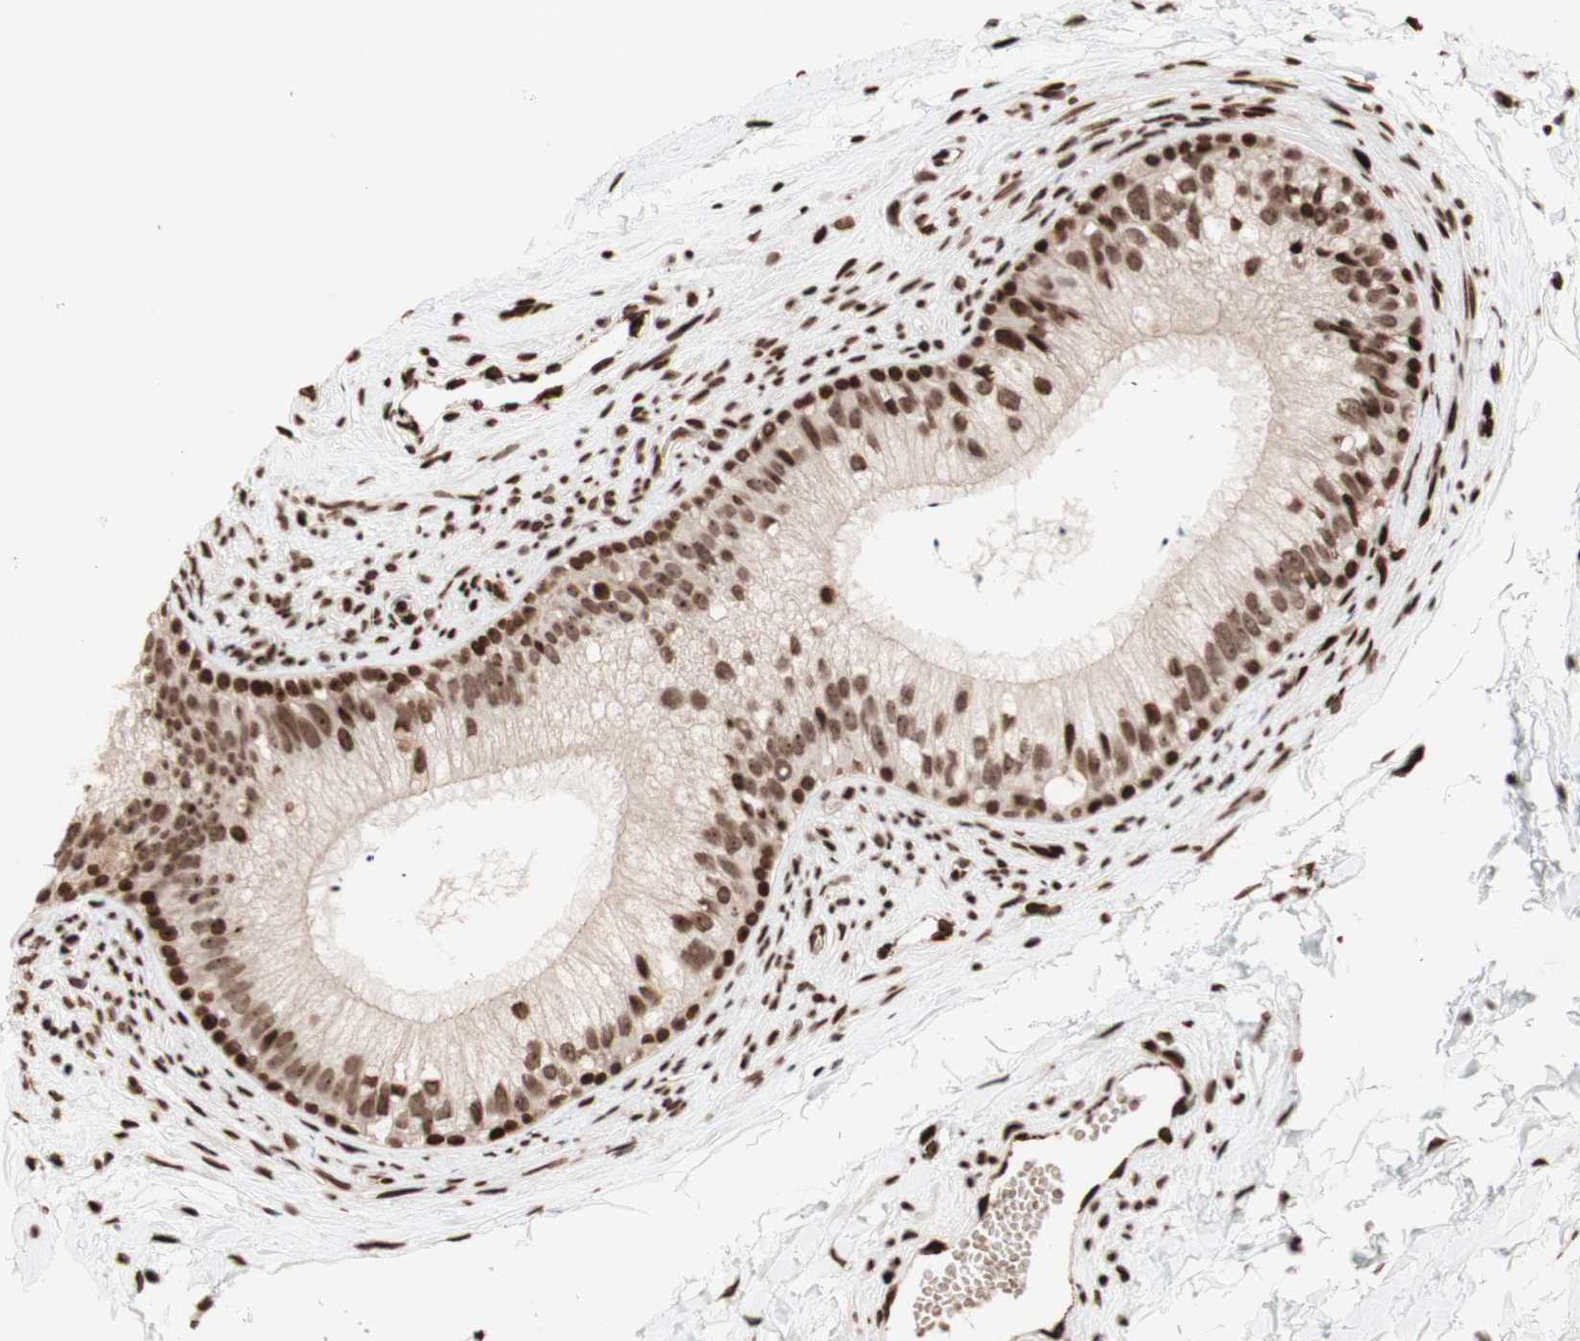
{"staining": {"intensity": "strong", "quantity": ">75%", "location": "nuclear"}, "tissue": "epididymis", "cell_type": "Glandular cells", "image_type": "normal", "snomed": [{"axis": "morphology", "description": "Normal tissue, NOS"}, {"axis": "topography", "description": "Epididymis"}], "caption": "Glandular cells show strong nuclear staining in approximately >75% of cells in benign epididymis.", "gene": "NCAPD2", "patient": {"sex": "male", "age": 56}}